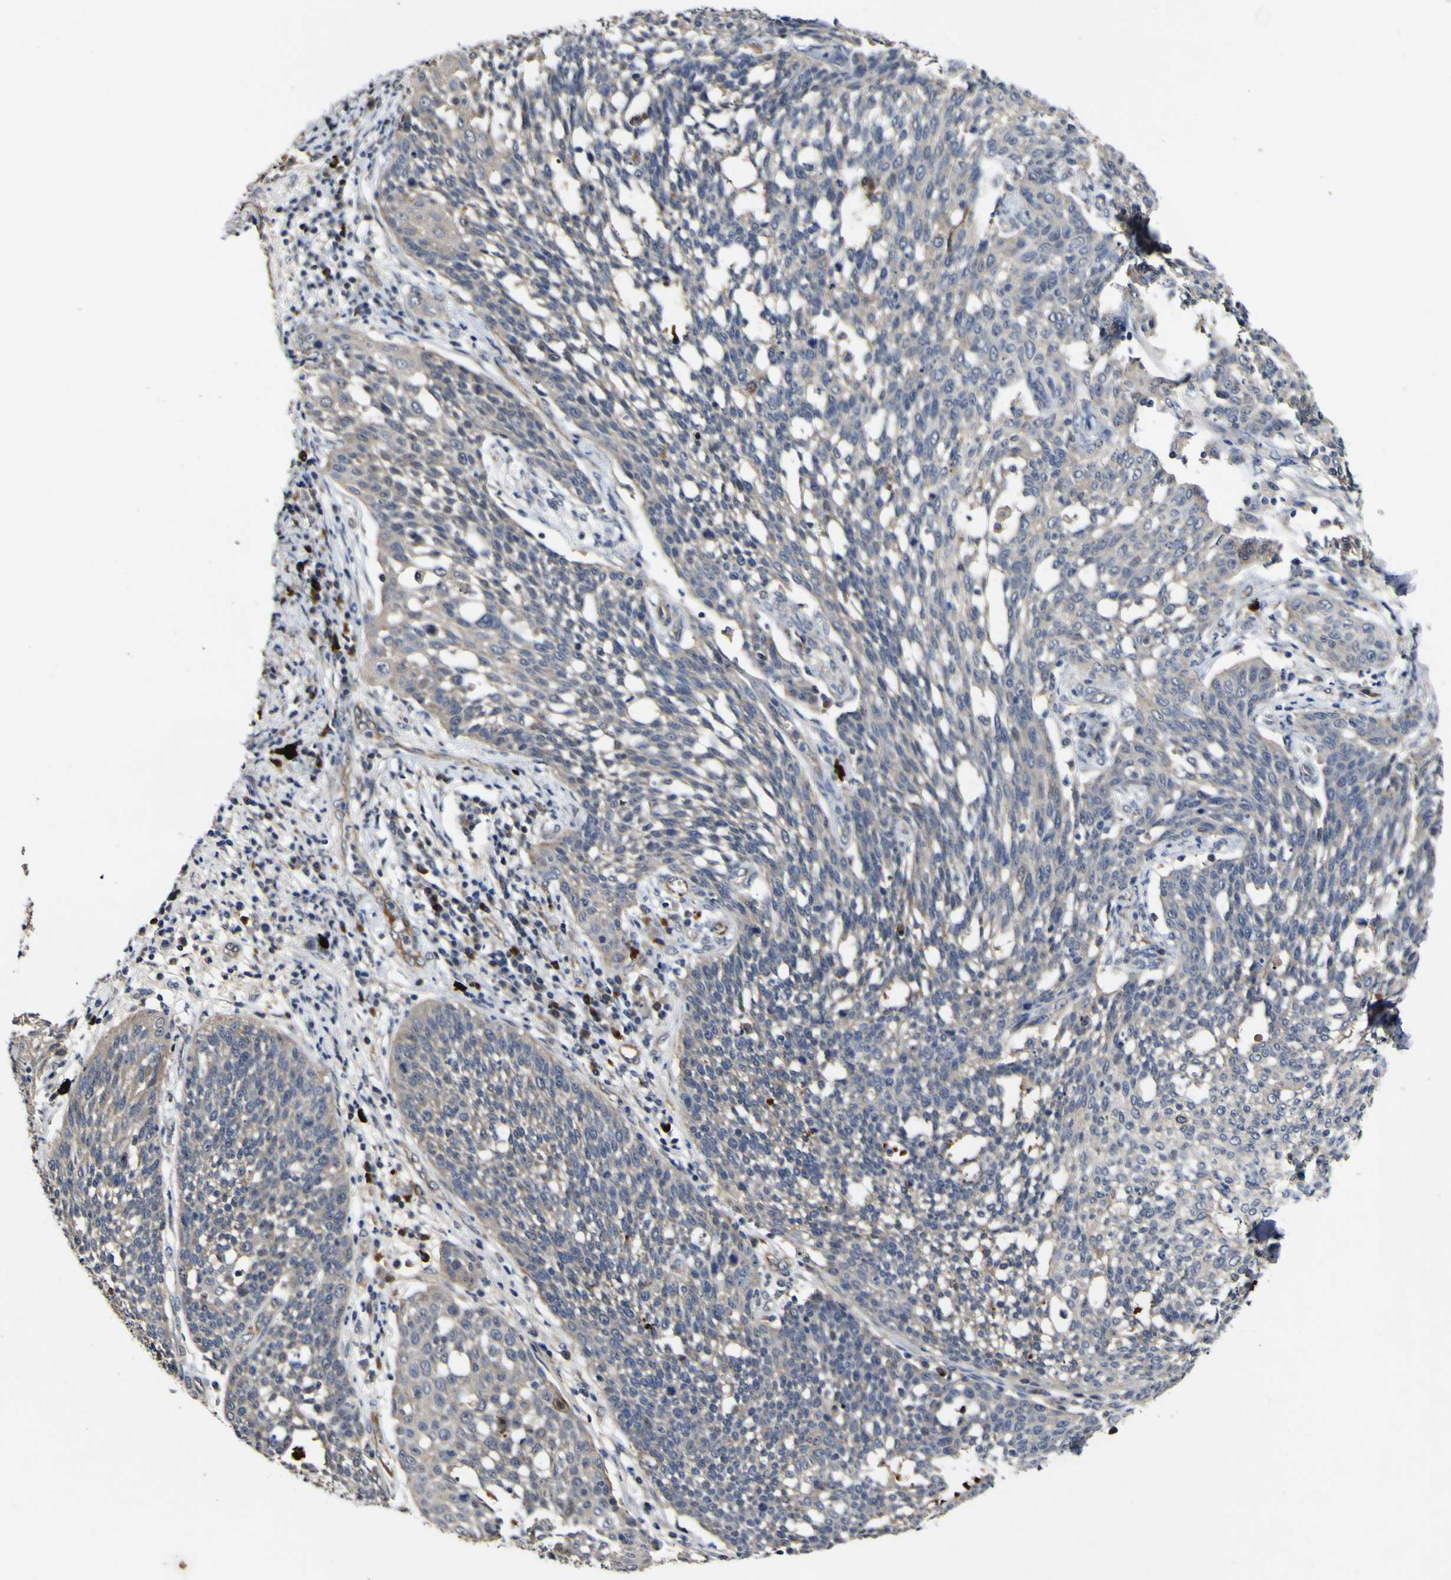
{"staining": {"intensity": "negative", "quantity": "none", "location": "none"}, "tissue": "cervical cancer", "cell_type": "Tumor cells", "image_type": "cancer", "snomed": [{"axis": "morphology", "description": "Squamous cell carcinoma, NOS"}, {"axis": "topography", "description": "Cervix"}], "caption": "A histopathology image of human squamous cell carcinoma (cervical) is negative for staining in tumor cells.", "gene": "CCL2", "patient": {"sex": "female", "age": 34}}